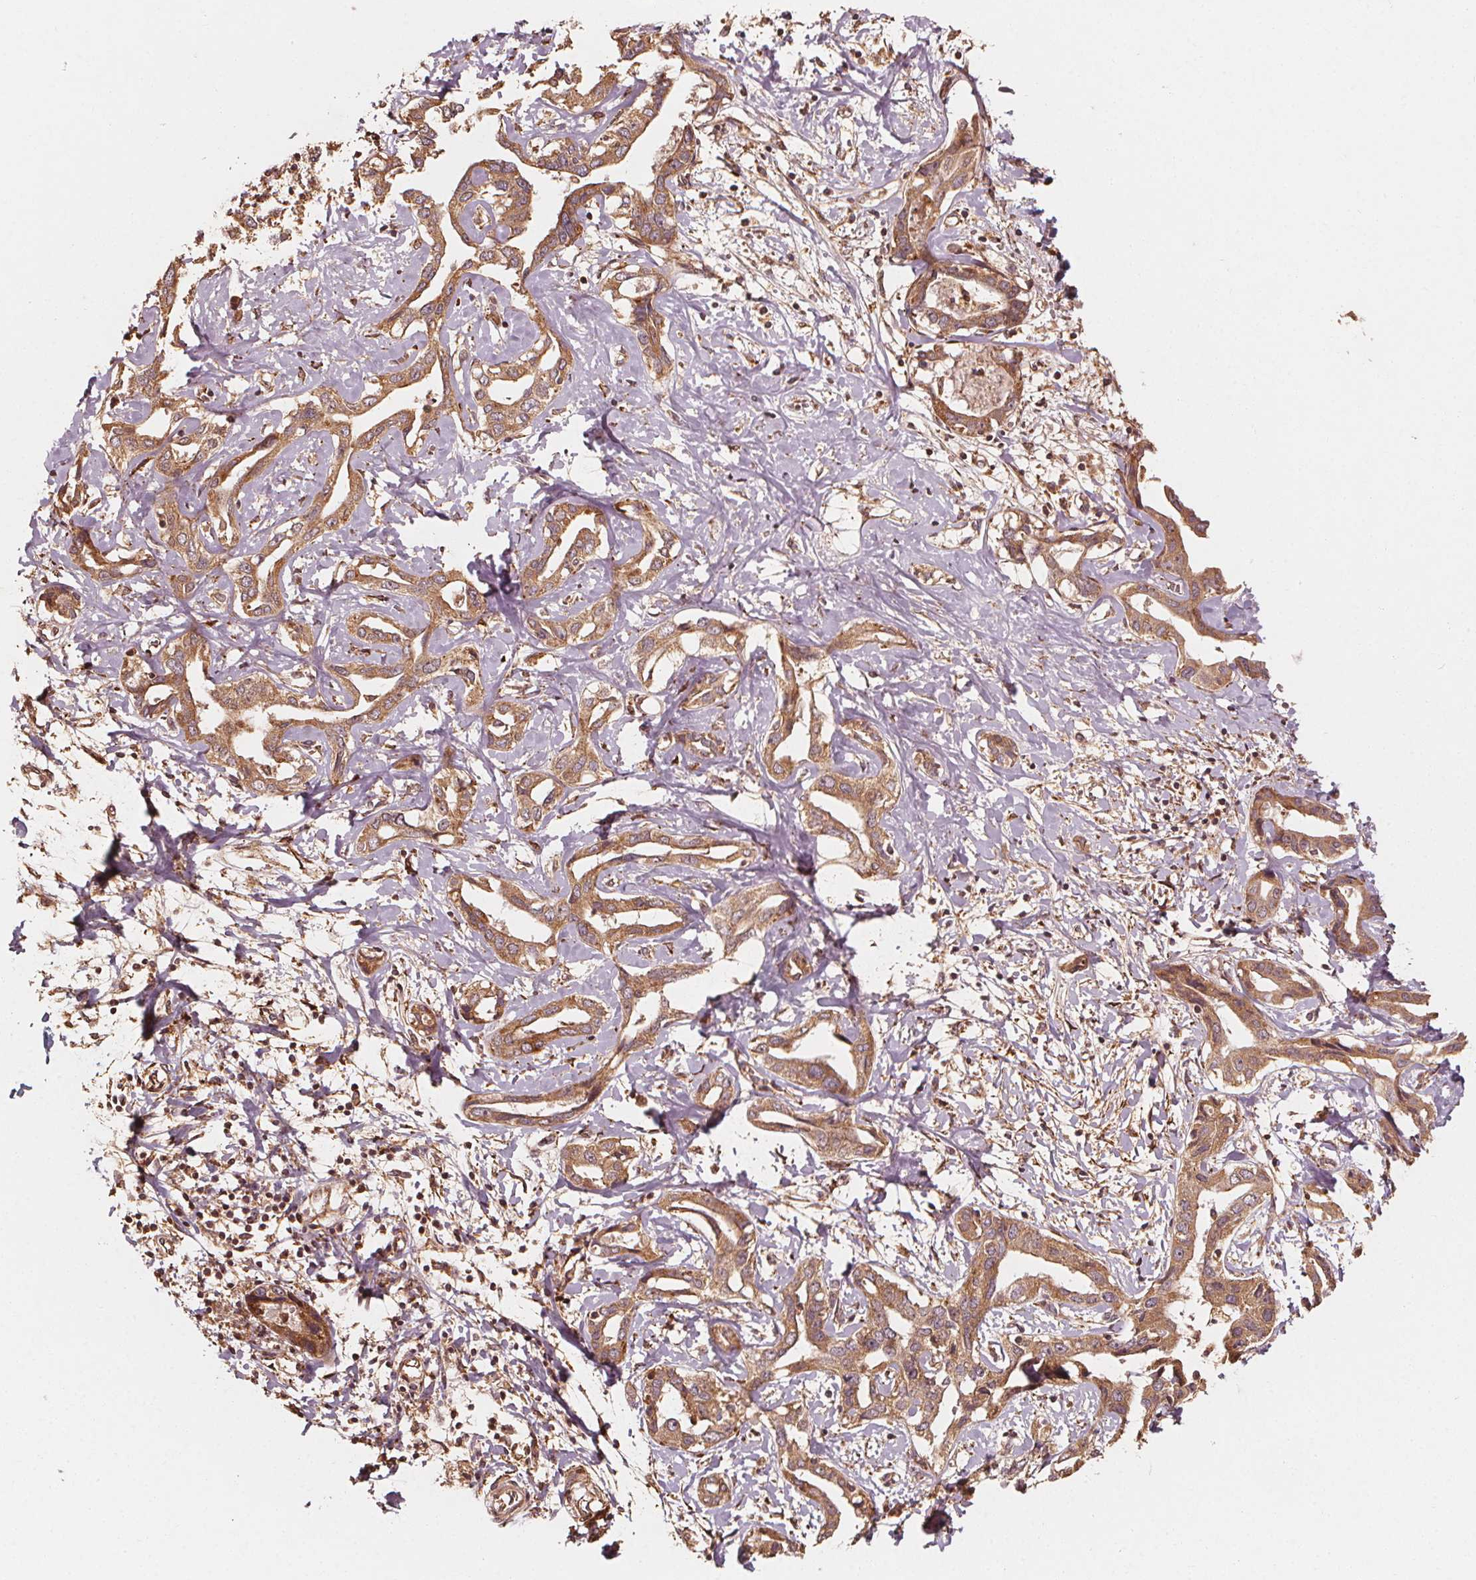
{"staining": {"intensity": "moderate", "quantity": ">75%", "location": "cytoplasmic/membranous"}, "tissue": "liver cancer", "cell_type": "Tumor cells", "image_type": "cancer", "snomed": [{"axis": "morphology", "description": "Cholangiocarcinoma"}, {"axis": "topography", "description": "Liver"}], "caption": "Human liver cancer stained for a protein (brown) demonstrates moderate cytoplasmic/membranous positive expression in approximately >75% of tumor cells.", "gene": "NPC1", "patient": {"sex": "male", "age": 59}}